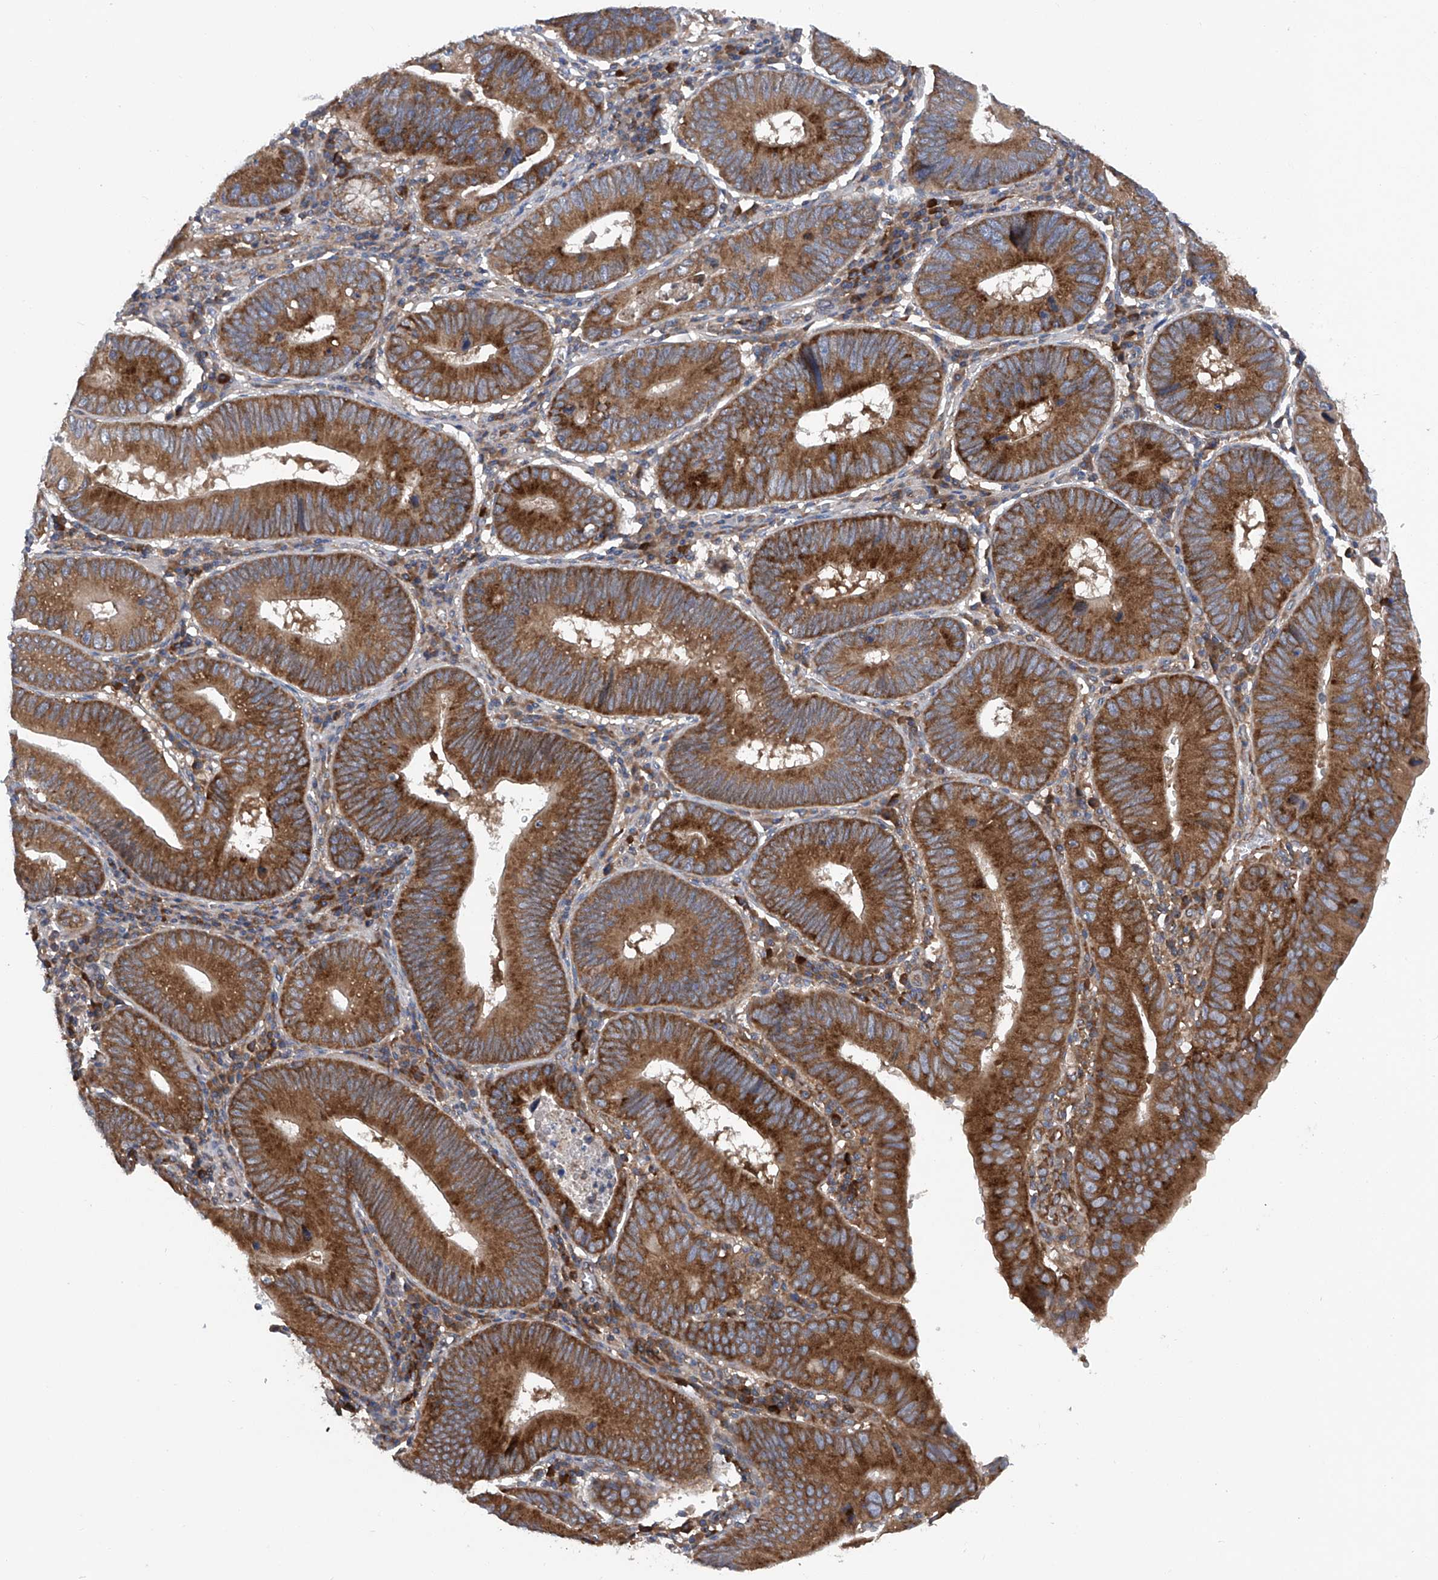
{"staining": {"intensity": "strong", "quantity": ">75%", "location": "cytoplasmic/membranous"}, "tissue": "stomach cancer", "cell_type": "Tumor cells", "image_type": "cancer", "snomed": [{"axis": "morphology", "description": "Adenocarcinoma, NOS"}, {"axis": "topography", "description": "Stomach"}], "caption": "Immunohistochemical staining of stomach cancer (adenocarcinoma) exhibits high levels of strong cytoplasmic/membranous expression in approximately >75% of tumor cells.", "gene": "ASCC3", "patient": {"sex": "male", "age": 59}}